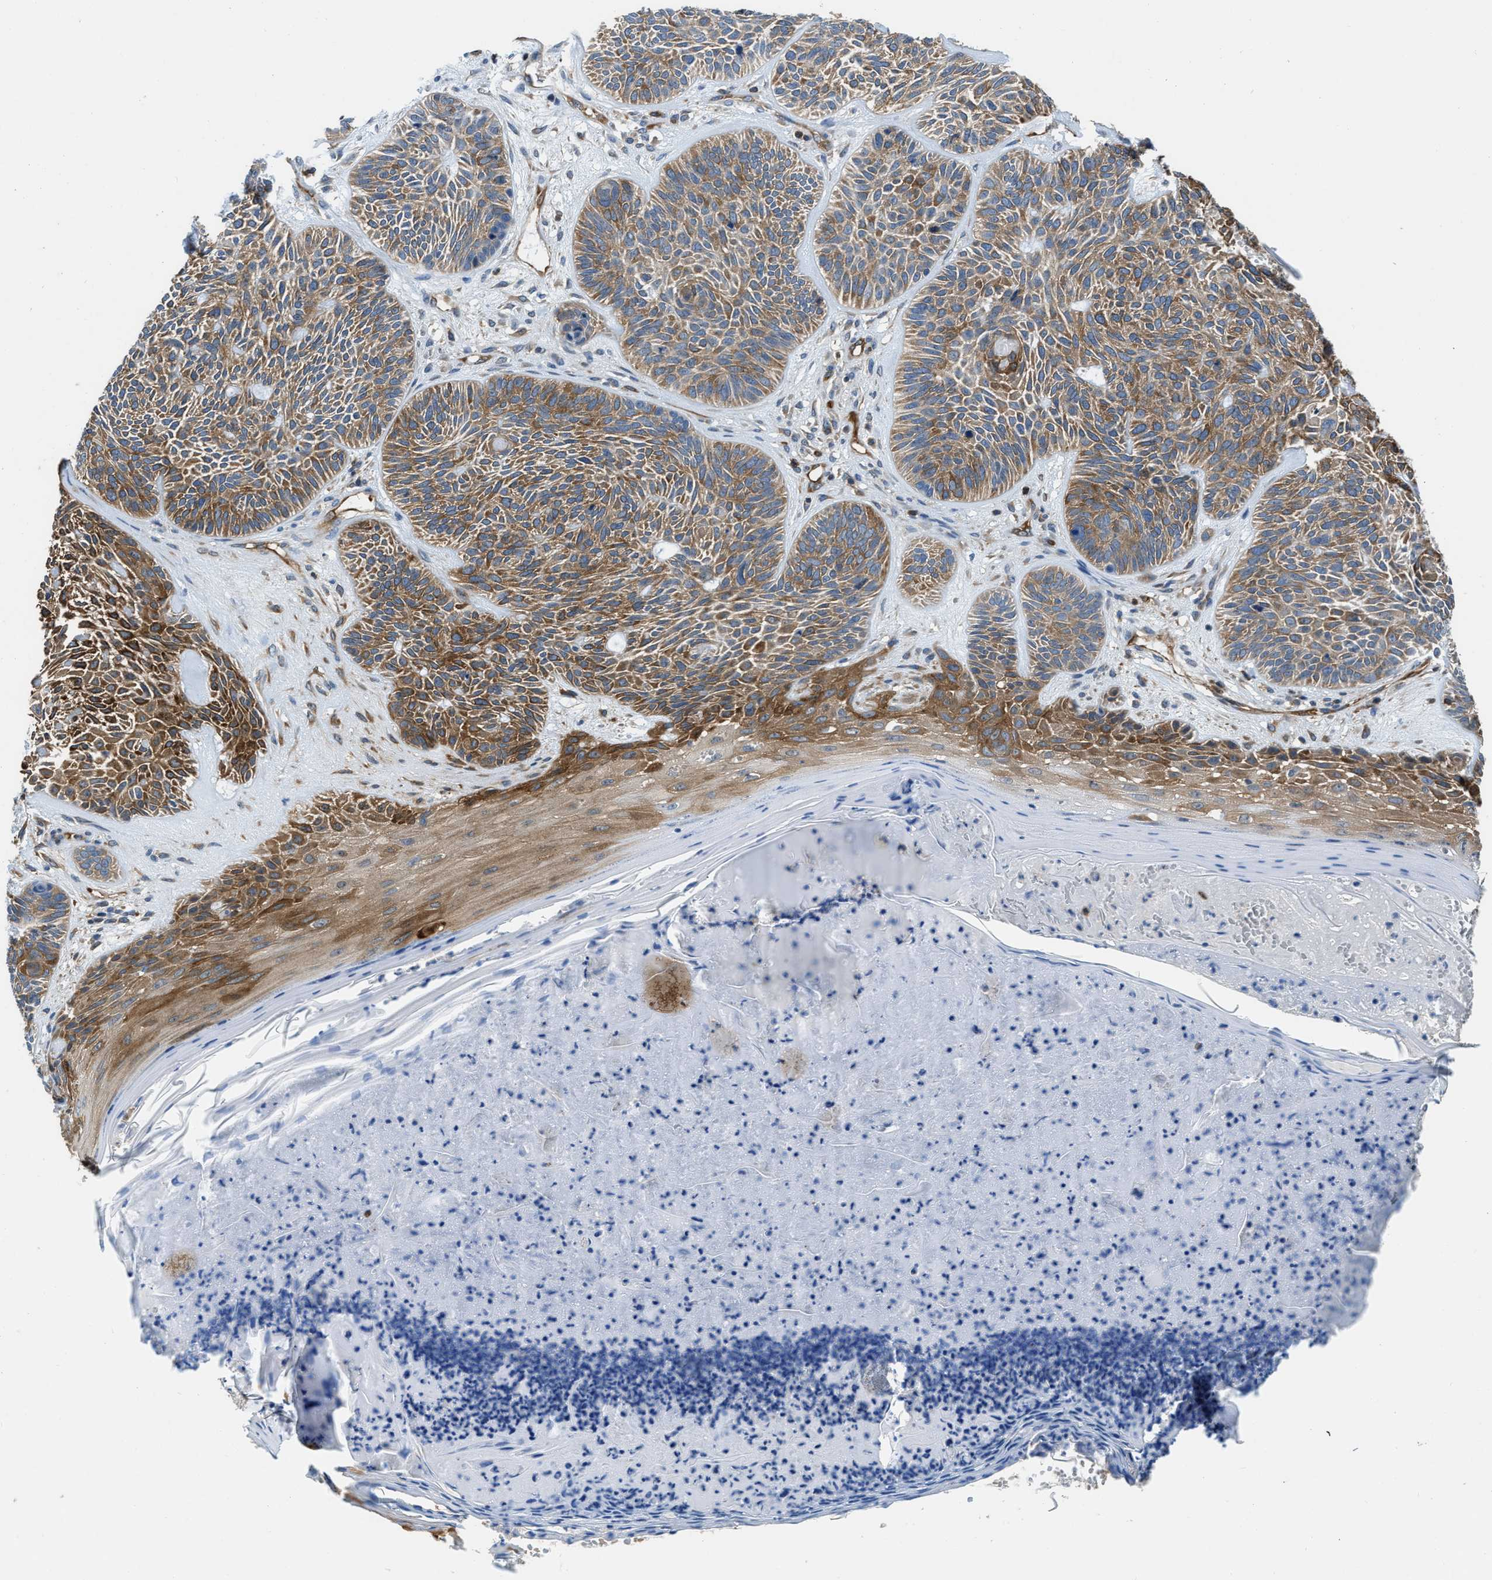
{"staining": {"intensity": "moderate", "quantity": ">75%", "location": "cytoplasmic/membranous"}, "tissue": "skin cancer", "cell_type": "Tumor cells", "image_type": "cancer", "snomed": [{"axis": "morphology", "description": "Basal cell carcinoma"}, {"axis": "topography", "description": "Skin"}], "caption": "A photomicrograph of human skin cancer stained for a protein exhibits moderate cytoplasmic/membranous brown staining in tumor cells.", "gene": "PFKP", "patient": {"sex": "male", "age": 55}}